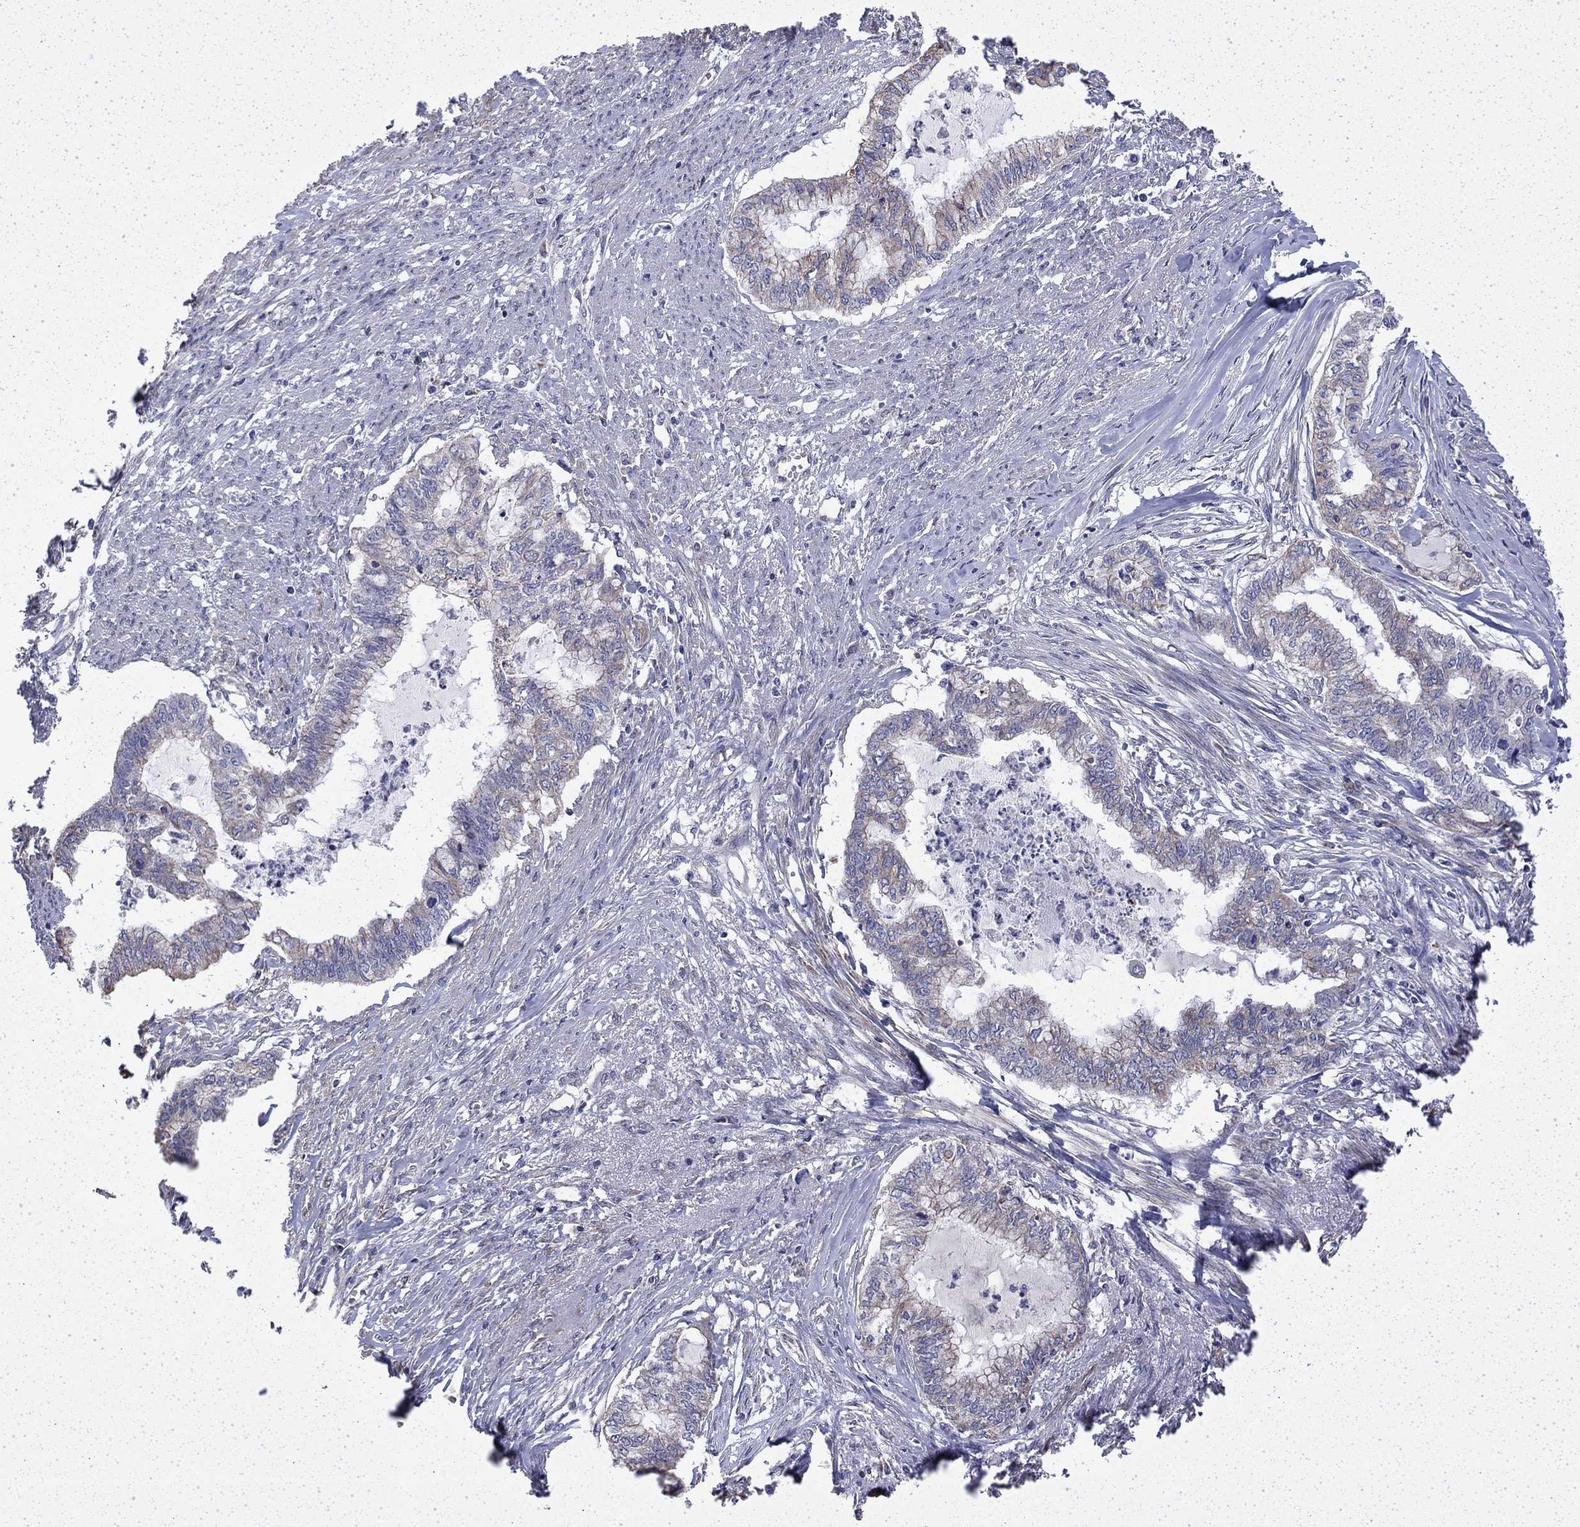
{"staining": {"intensity": "weak", "quantity": "<25%", "location": "cytoplasmic/membranous"}, "tissue": "endometrial cancer", "cell_type": "Tumor cells", "image_type": "cancer", "snomed": [{"axis": "morphology", "description": "Adenocarcinoma, NOS"}, {"axis": "topography", "description": "Endometrium"}], "caption": "DAB immunohistochemical staining of endometrial adenocarcinoma demonstrates no significant expression in tumor cells.", "gene": "DTNA", "patient": {"sex": "female", "age": 79}}